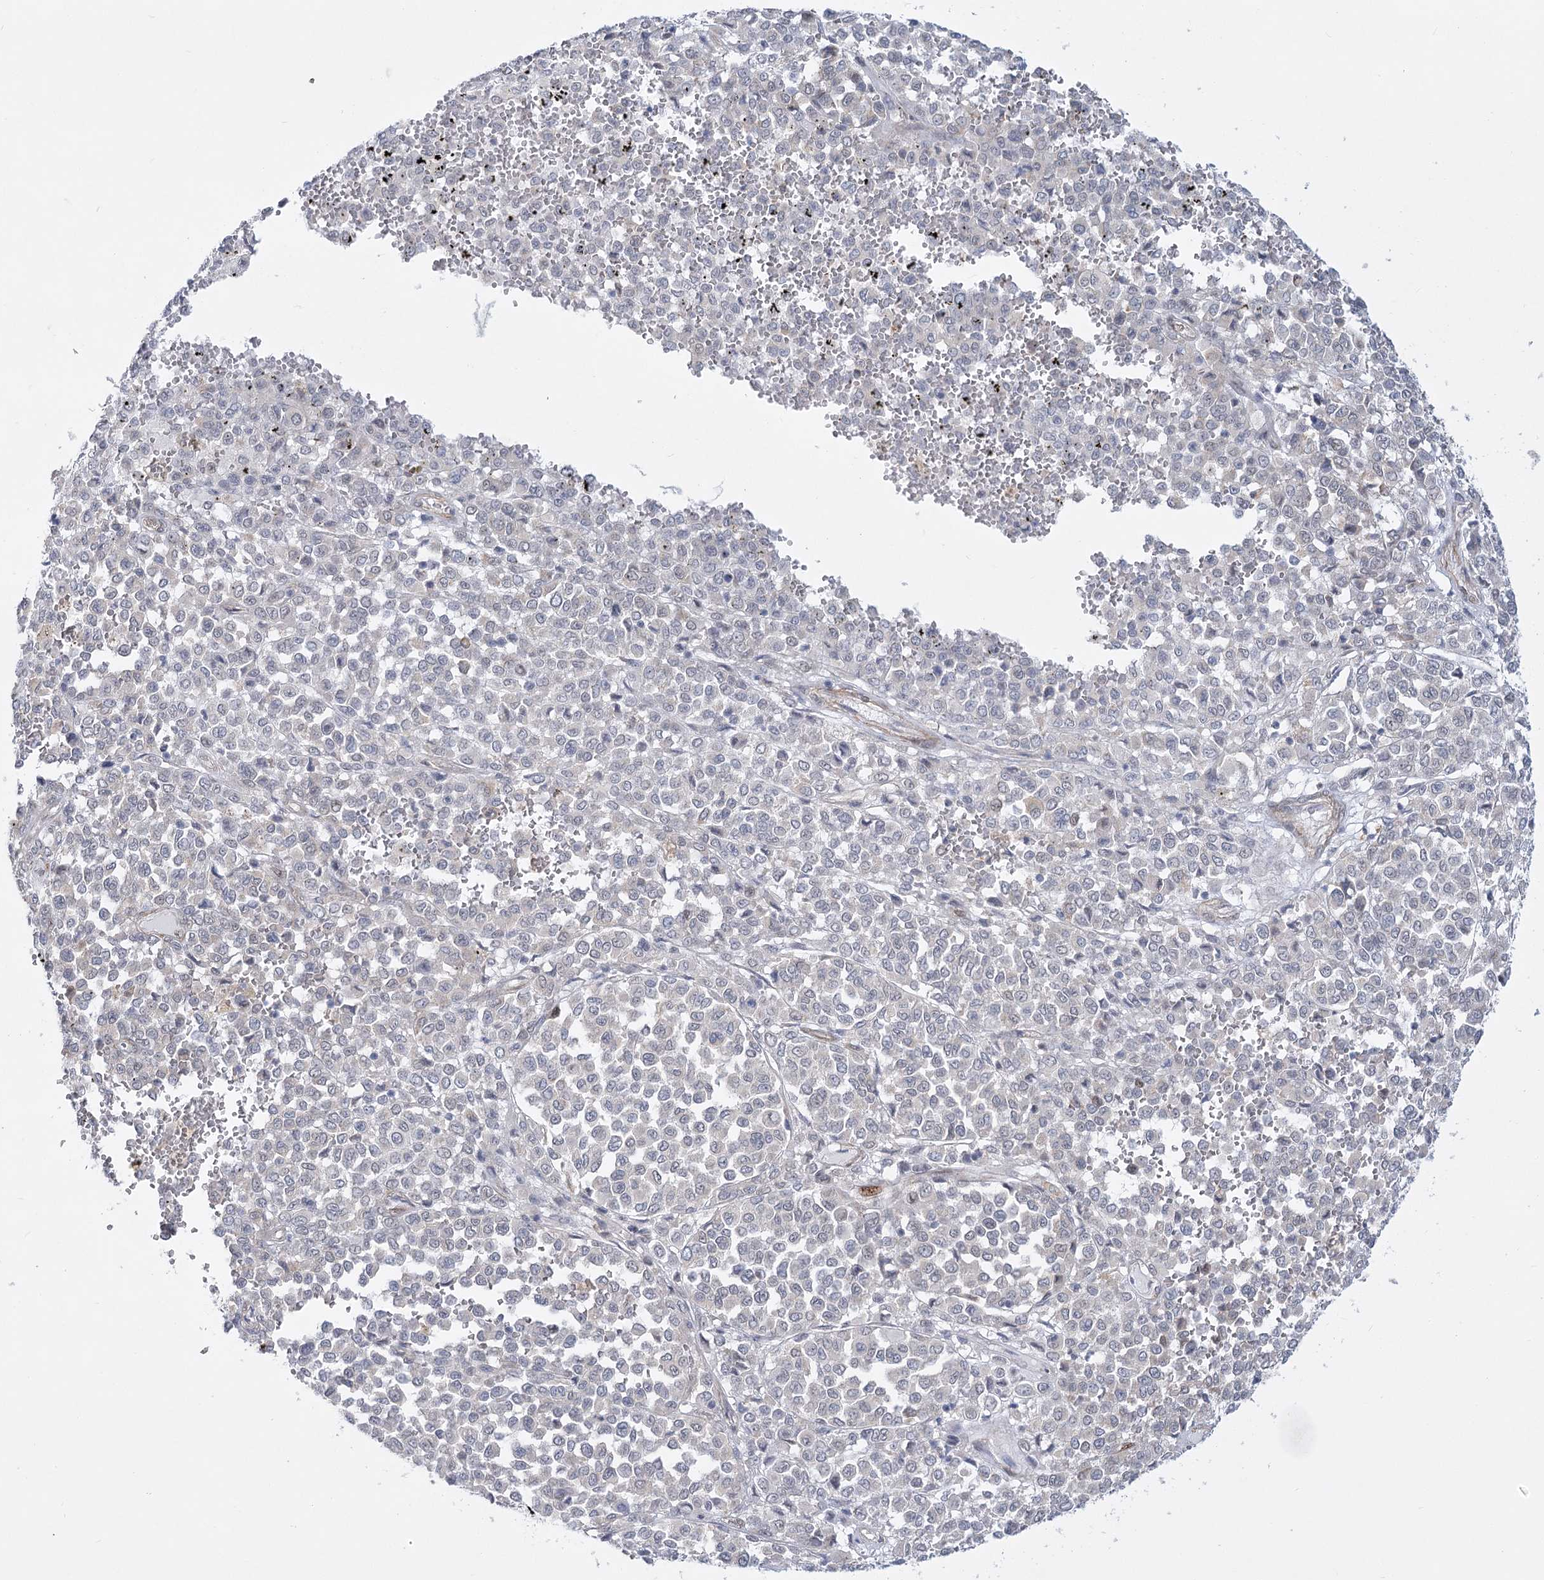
{"staining": {"intensity": "negative", "quantity": "none", "location": "none"}, "tissue": "melanoma", "cell_type": "Tumor cells", "image_type": "cancer", "snomed": [{"axis": "morphology", "description": "Malignant melanoma, Metastatic site"}, {"axis": "topography", "description": "Pancreas"}], "caption": "There is no significant expression in tumor cells of melanoma.", "gene": "ARSI", "patient": {"sex": "female", "age": 30}}